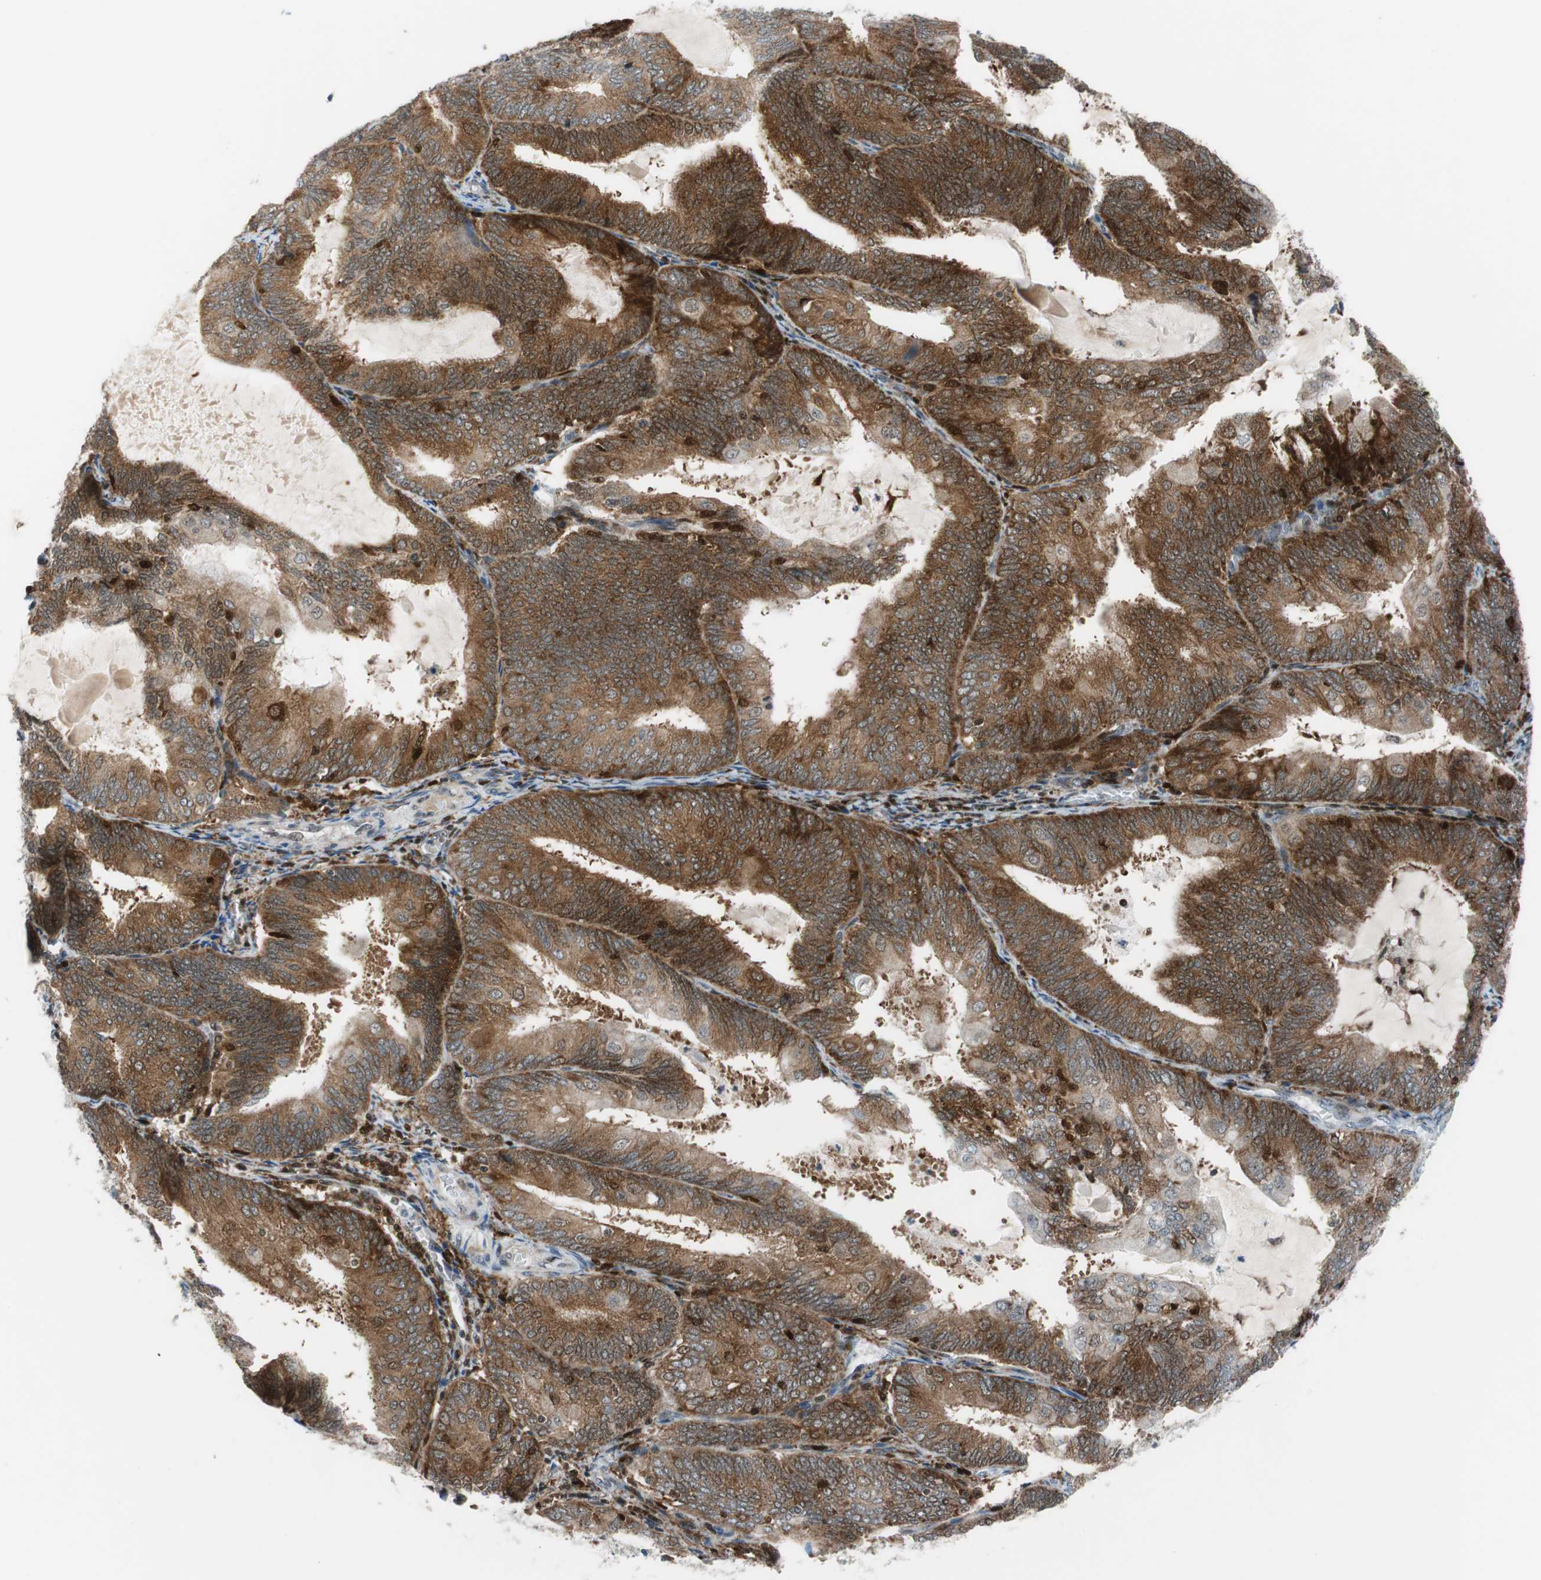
{"staining": {"intensity": "moderate", "quantity": ">75%", "location": "cytoplasmic/membranous,nuclear"}, "tissue": "endometrial cancer", "cell_type": "Tumor cells", "image_type": "cancer", "snomed": [{"axis": "morphology", "description": "Adenocarcinoma, NOS"}, {"axis": "topography", "description": "Endometrium"}], "caption": "Endometrial adenocarcinoma stained for a protein displays moderate cytoplasmic/membranous and nuclear positivity in tumor cells.", "gene": "RGS10", "patient": {"sex": "female", "age": 81}}